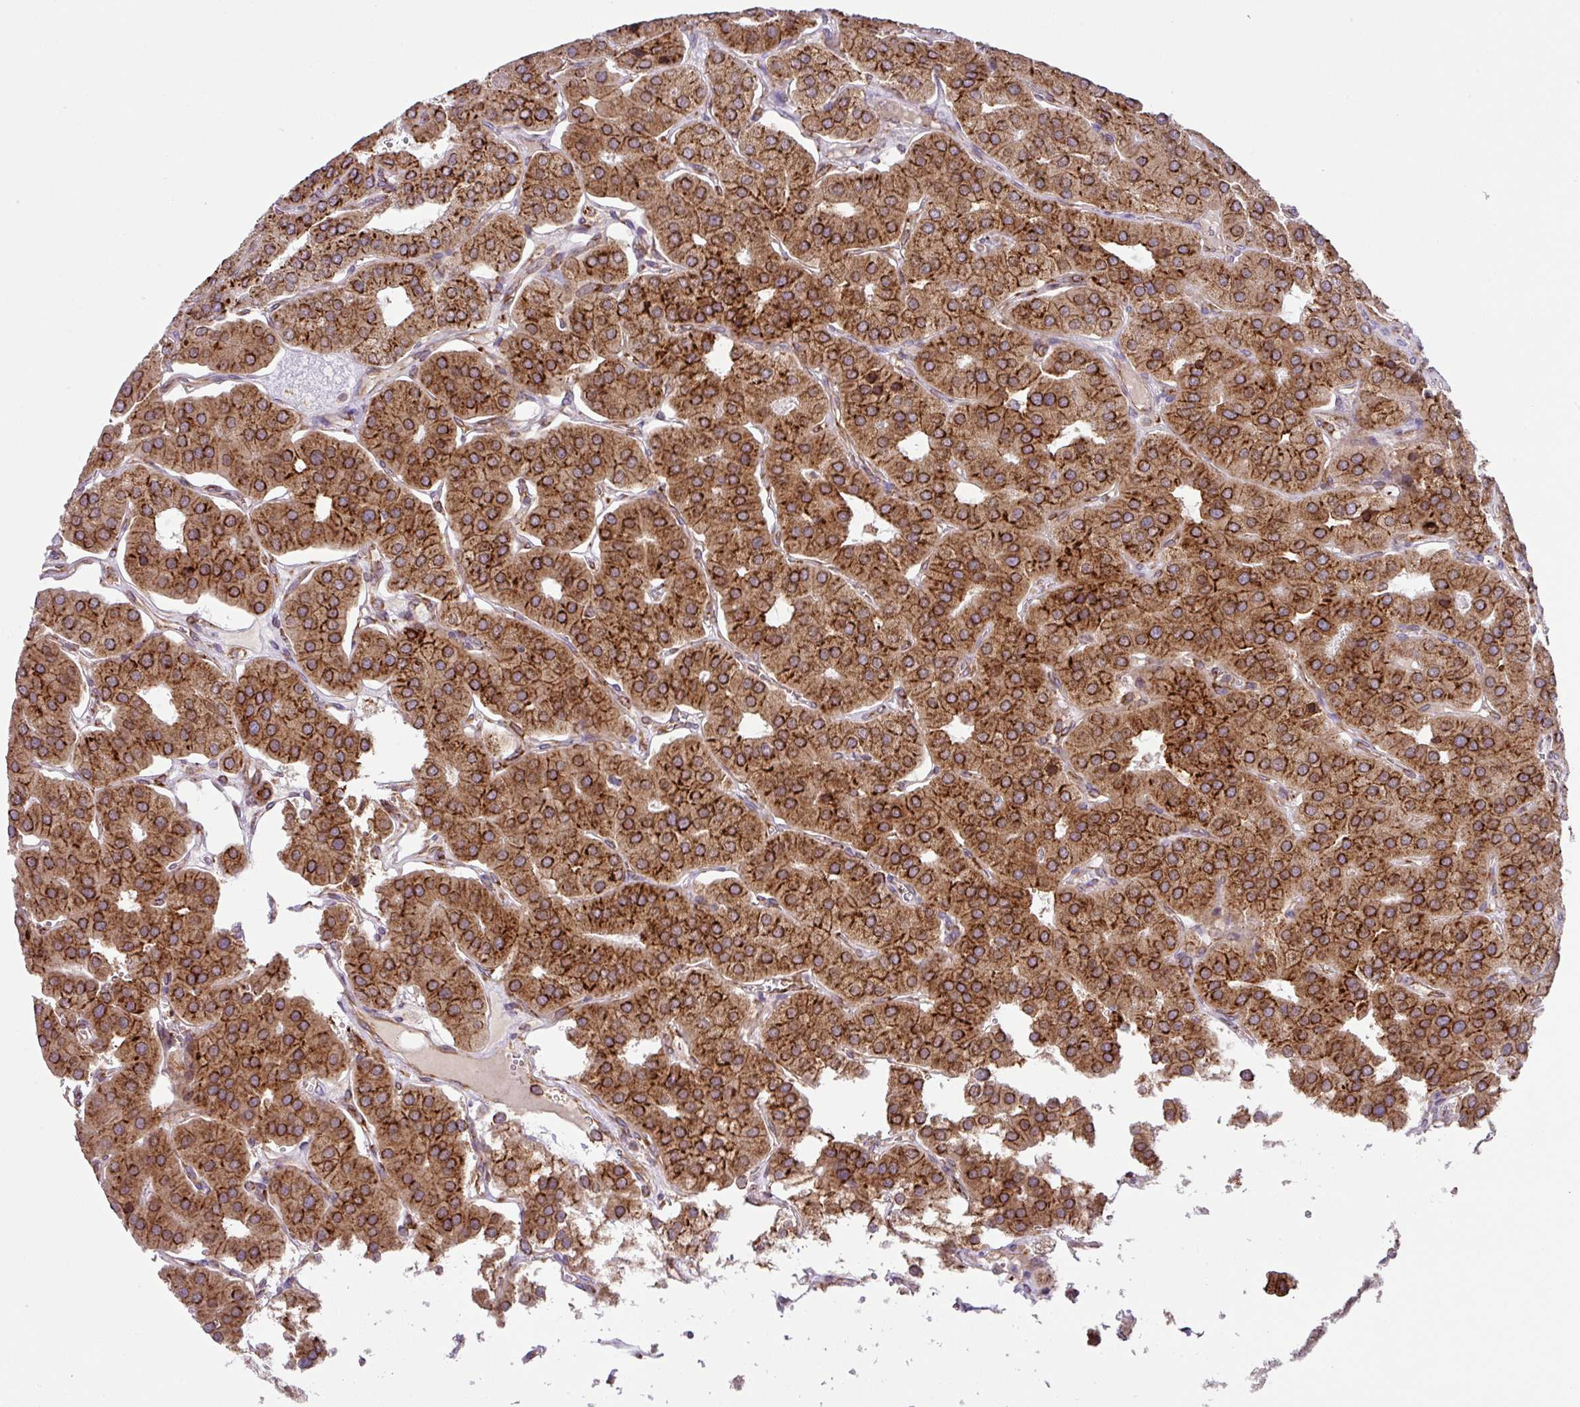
{"staining": {"intensity": "strong", "quantity": ">75%", "location": "cytoplasmic/membranous"}, "tissue": "parathyroid gland", "cell_type": "Glandular cells", "image_type": "normal", "snomed": [{"axis": "morphology", "description": "Normal tissue, NOS"}, {"axis": "morphology", "description": "Adenoma, NOS"}, {"axis": "topography", "description": "Parathyroid gland"}], "caption": "This is an image of IHC staining of normal parathyroid gland, which shows strong expression in the cytoplasmic/membranous of glandular cells.", "gene": "SLC39A7", "patient": {"sex": "female", "age": 86}}